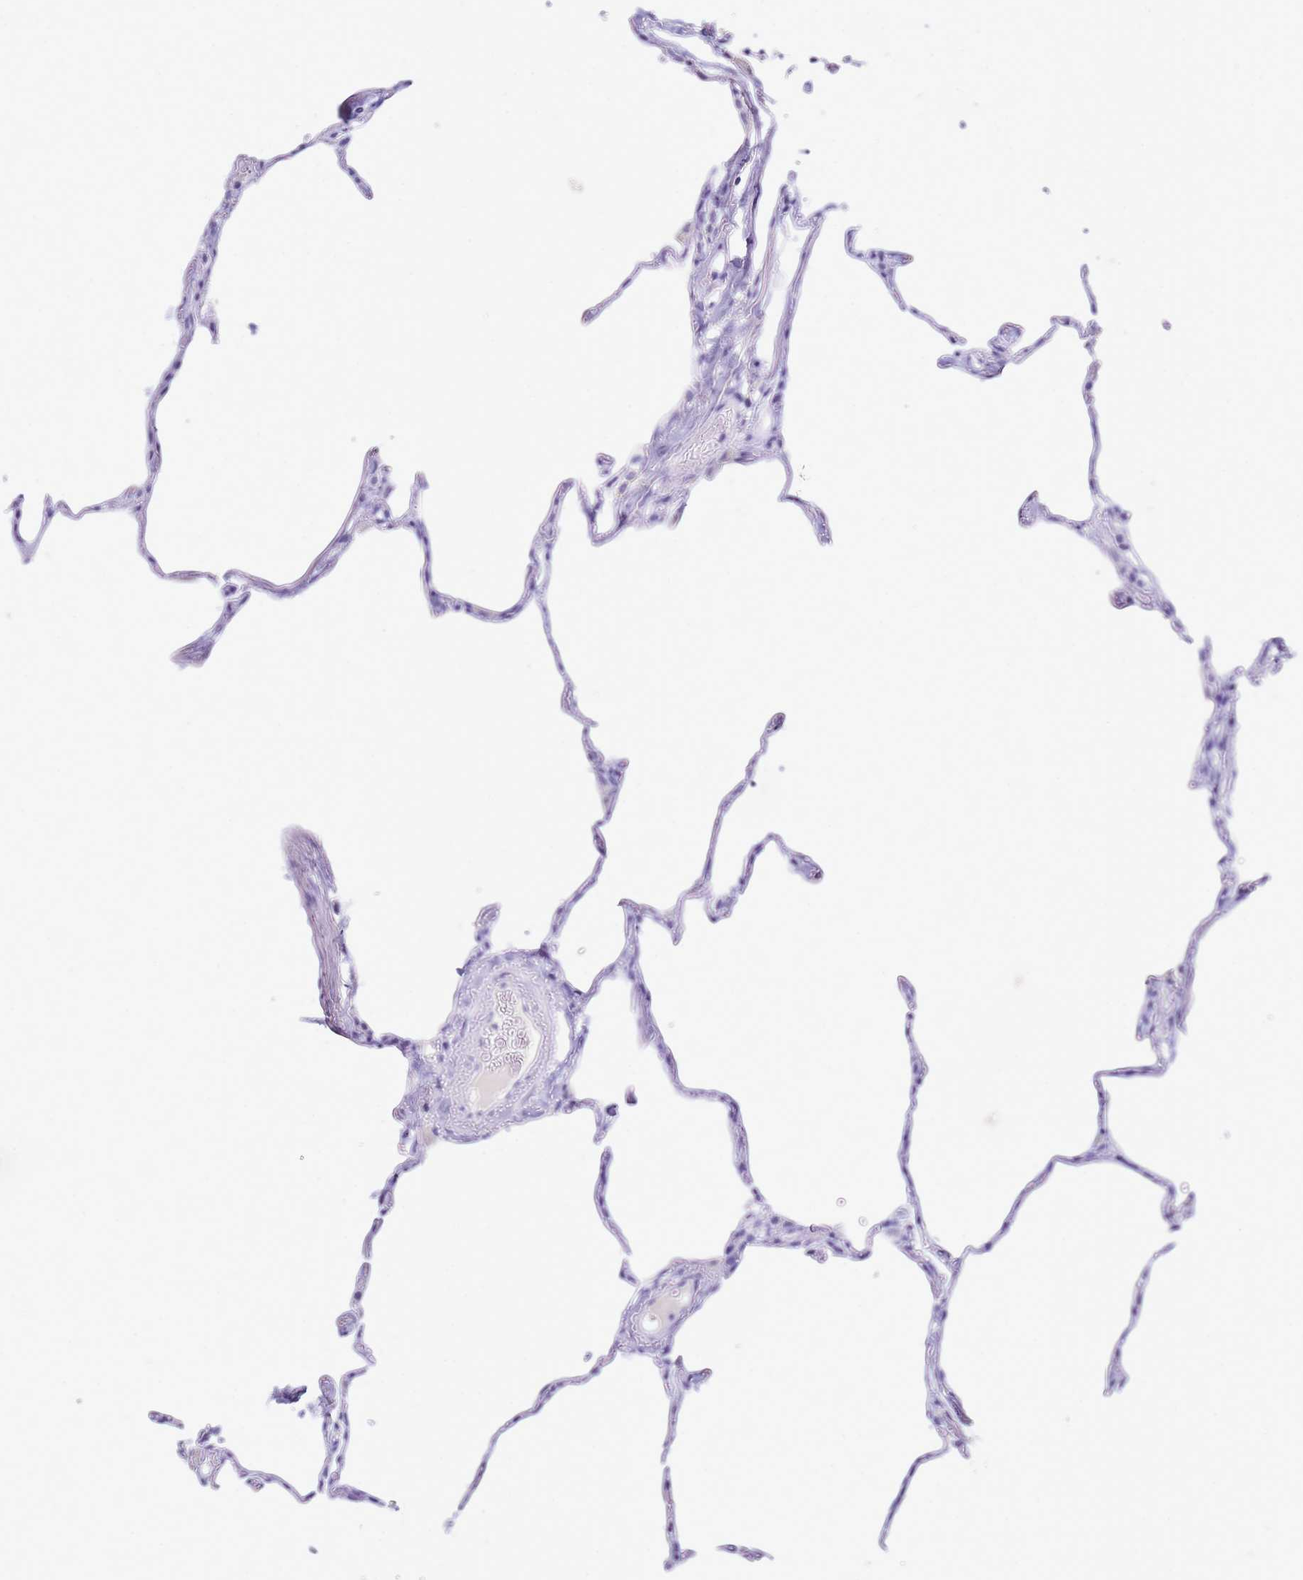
{"staining": {"intensity": "negative", "quantity": "none", "location": "none"}, "tissue": "lung", "cell_type": "Alveolar cells", "image_type": "normal", "snomed": [{"axis": "morphology", "description": "Normal tissue, NOS"}, {"axis": "topography", "description": "Lung"}], "caption": "Image shows no significant protein expression in alveolar cells of normal lung.", "gene": "PTBP2", "patient": {"sex": "male", "age": 65}}